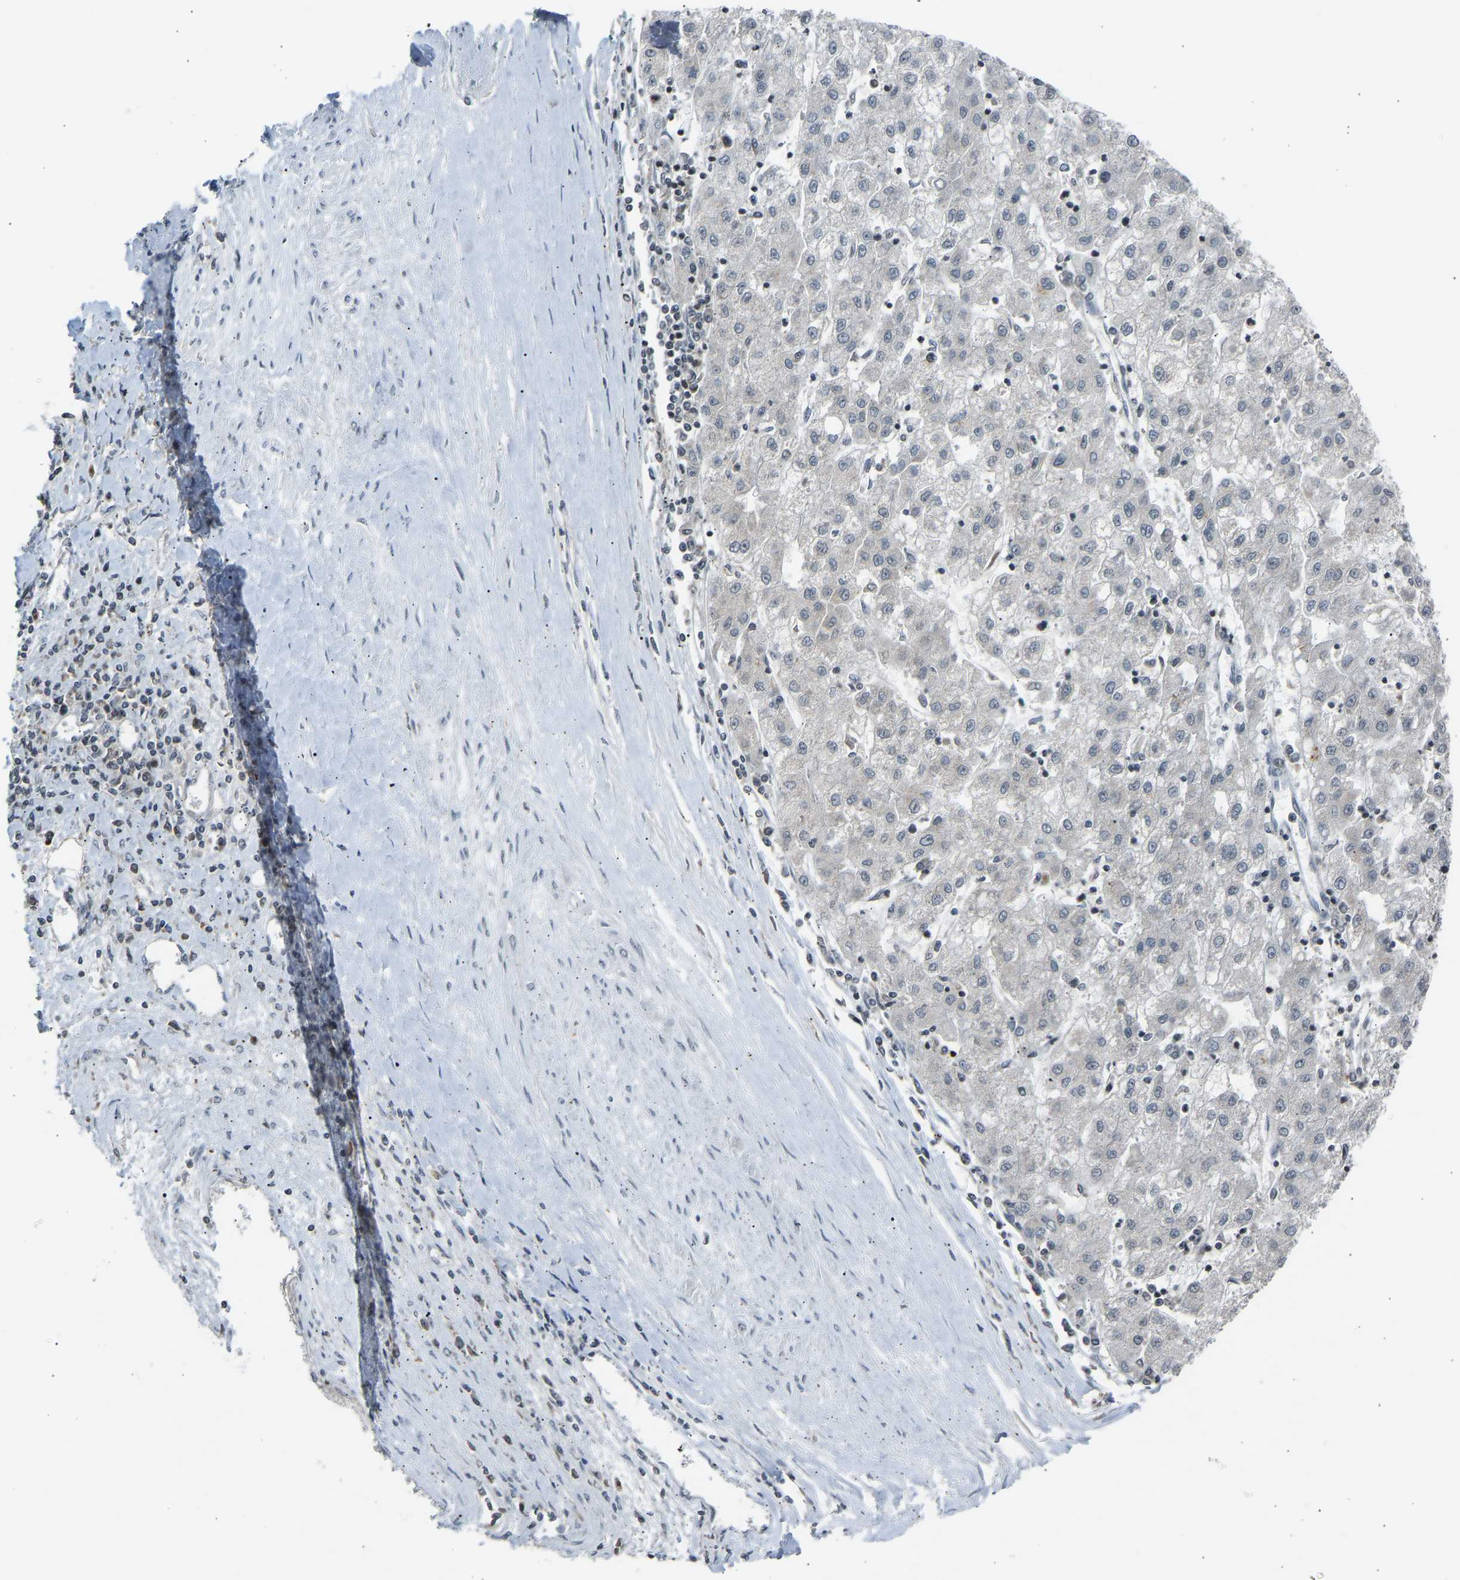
{"staining": {"intensity": "negative", "quantity": "none", "location": "none"}, "tissue": "liver cancer", "cell_type": "Tumor cells", "image_type": "cancer", "snomed": [{"axis": "morphology", "description": "Carcinoma, Hepatocellular, NOS"}, {"axis": "topography", "description": "Liver"}], "caption": "Photomicrograph shows no protein staining in tumor cells of liver hepatocellular carcinoma tissue. Brightfield microscopy of IHC stained with DAB (3,3'-diaminobenzidine) (brown) and hematoxylin (blue), captured at high magnification.", "gene": "SLIRP", "patient": {"sex": "male", "age": 72}}